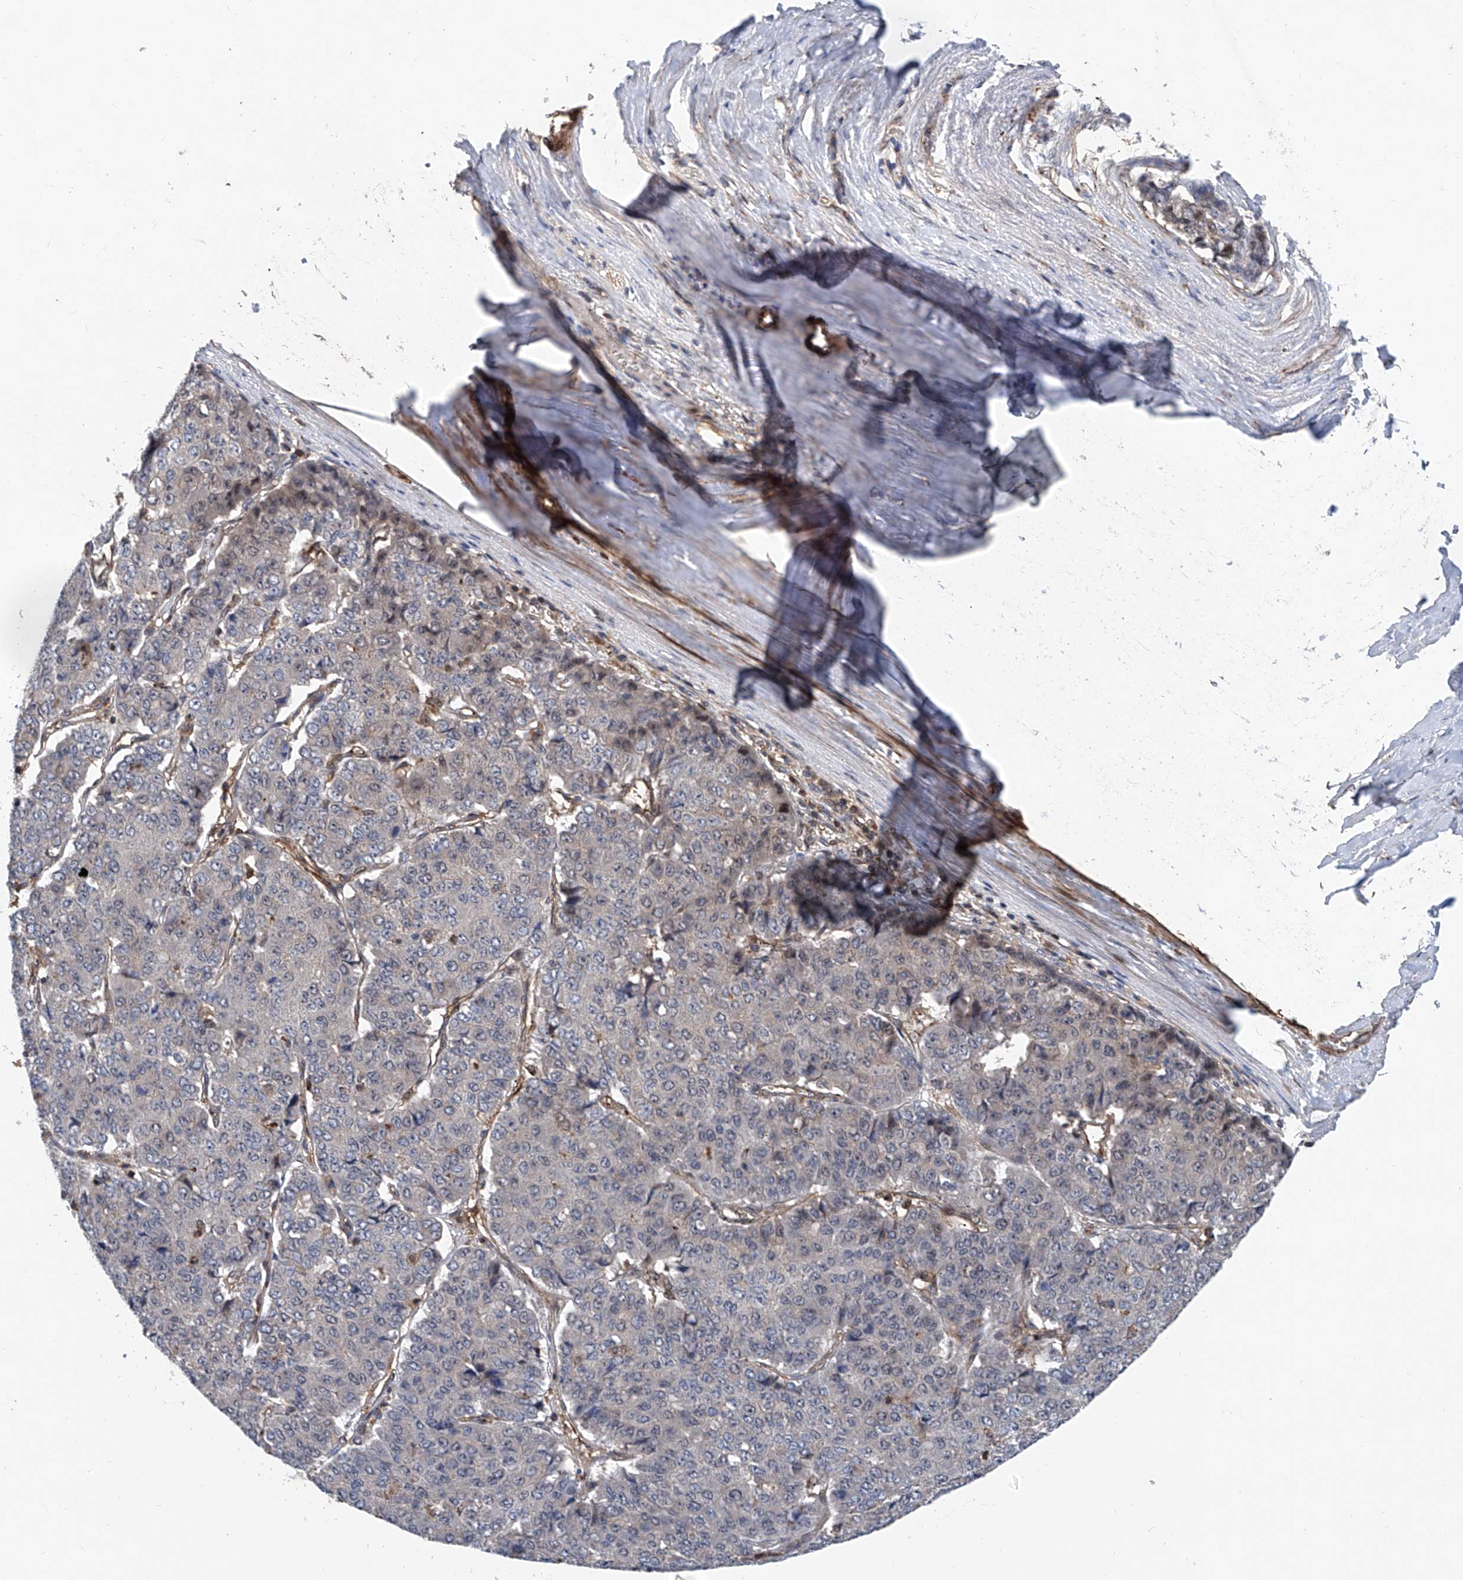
{"staining": {"intensity": "negative", "quantity": "none", "location": "none"}, "tissue": "pancreatic cancer", "cell_type": "Tumor cells", "image_type": "cancer", "snomed": [{"axis": "morphology", "description": "Adenocarcinoma, NOS"}, {"axis": "topography", "description": "Pancreas"}], "caption": "There is no significant expression in tumor cells of pancreatic cancer. Nuclei are stained in blue.", "gene": "NT5C3A", "patient": {"sex": "male", "age": 50}}